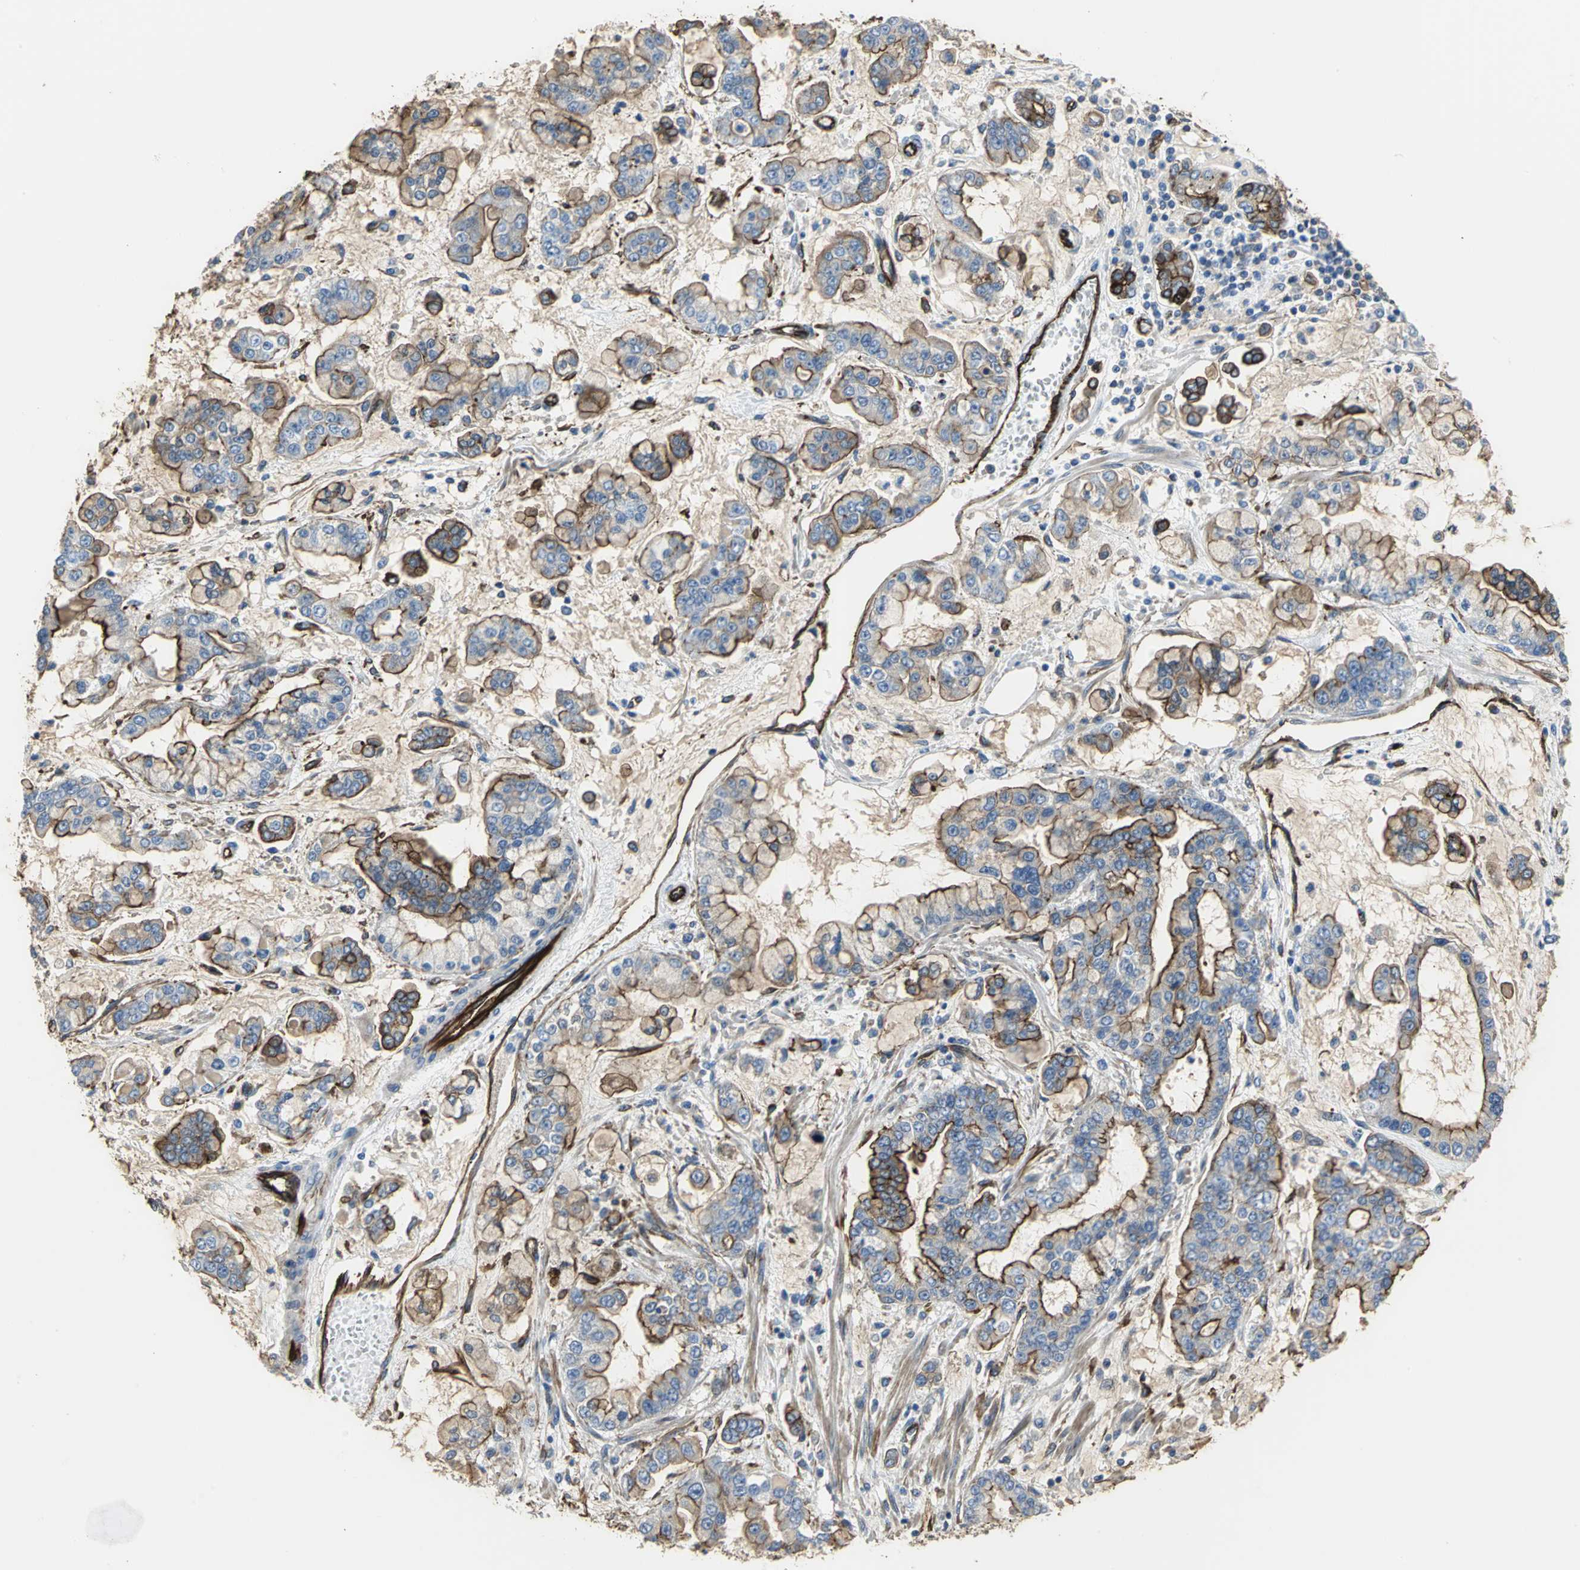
{"staining": {"intensity": "strong", "quantity": ">75%", "location": "cytoplasmic/membranous"}, "tissue": "stomach cancer", "cell_type": "Tumor cells", "image_type": "cancer", "snomed": [{"axis": "morphology", "description": "Normal tissue, NOS"}, {"axis": "morphology", "description": "Adenocarcinoma, NOS"}, {"axis": "topography", "description": "Stomach, upper"}, {"axis": "topography", "description": "Stomach"}], "caption": "IHC (DAB (3,3'-diaminobenzidine)) staining of human stomach cancer (adenocarcinoma) reveals strong cytoplasmic/membranous protein staining in approximately >75% of tumor cells.", "gene": "FLNB", "patient": {"sex": "male", "age": 76}}